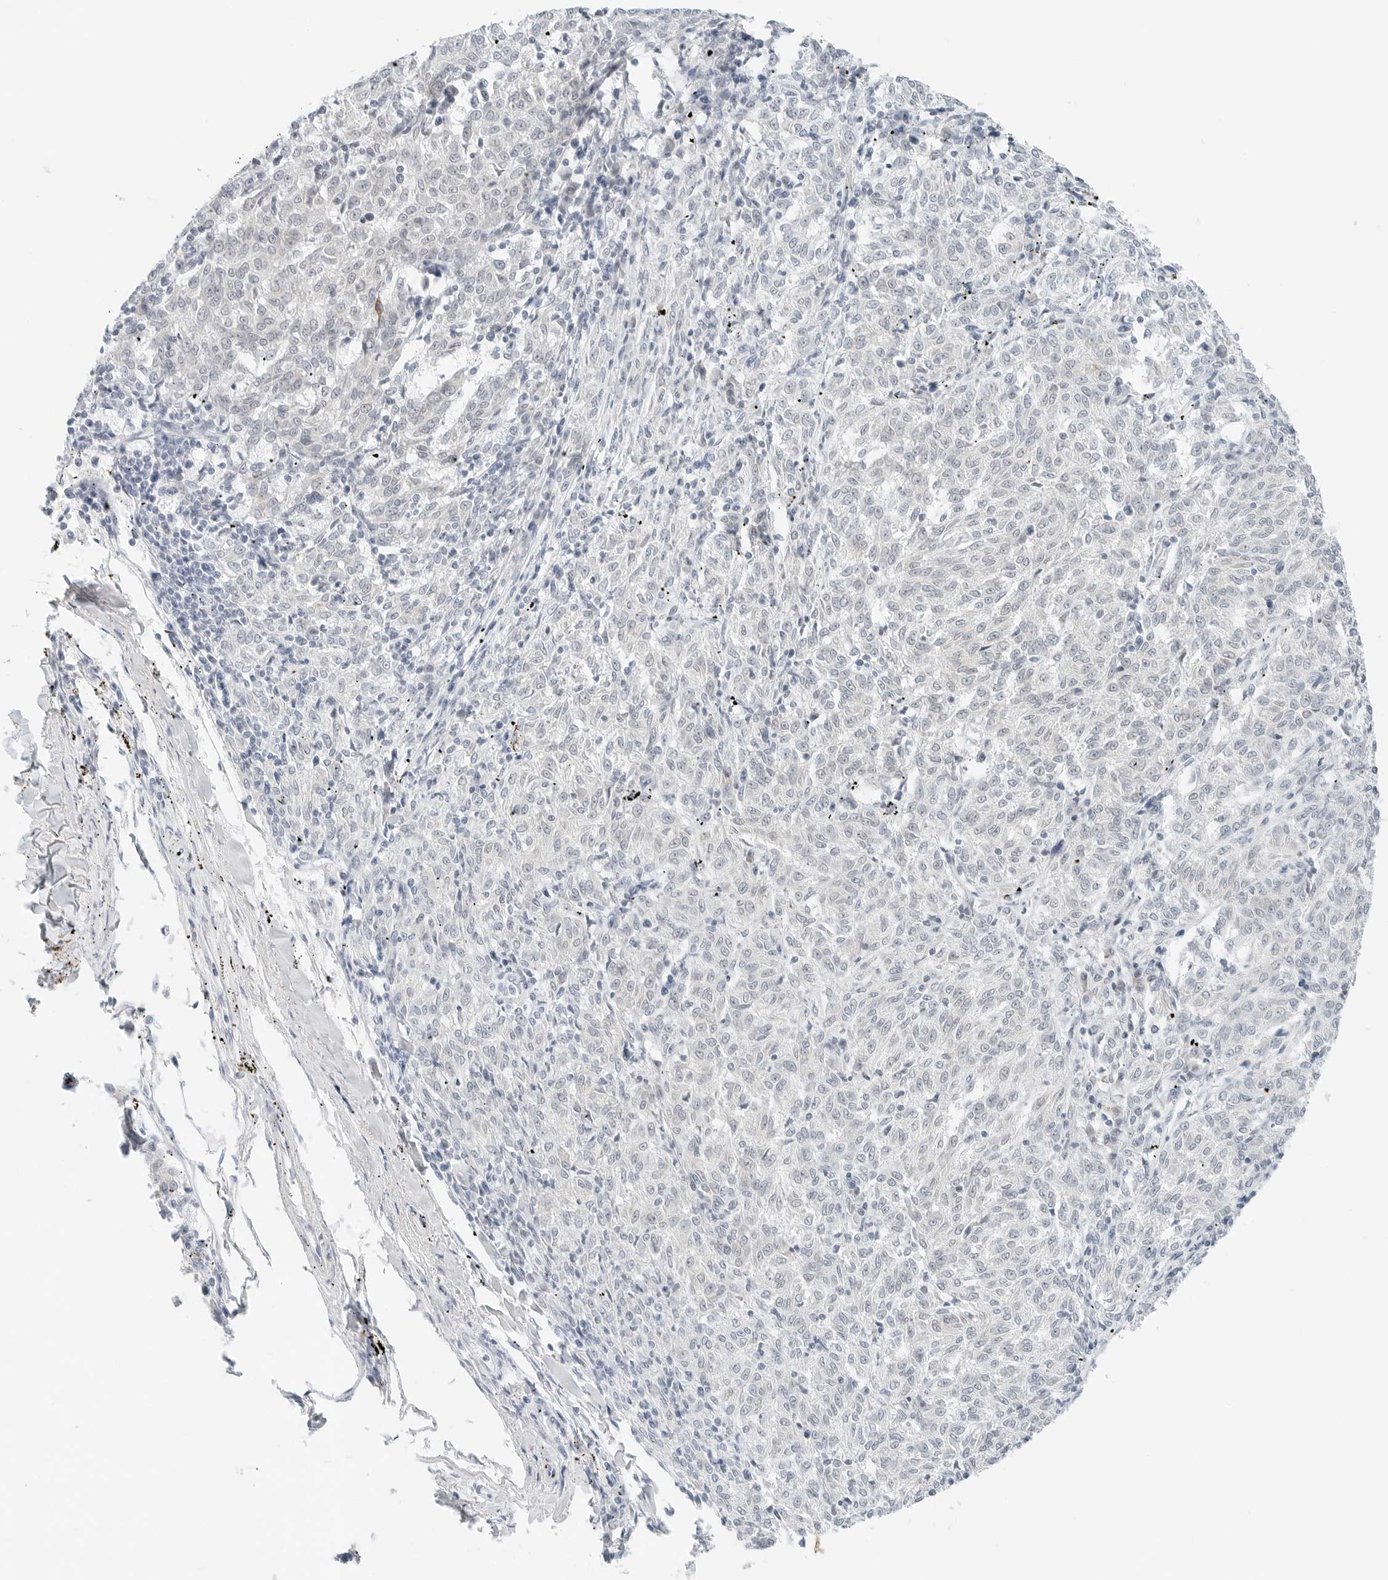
{"staining": {"intensity": "negative", "quantity": "none", "location": "none"}, "tissue": "melanoma", "cell_type": "Tumor cells", "image_type": "cancer", "snomed": [{"axis": "morphology", "description": "Malignant melanoma, NOS"}, {"axis": "topography", "description": "Skin"}], "caption": "Immunohistochemistry histopathology image of neoplastic tissue: malignant melanoma stained with DAB demonstrates no significant protein staining in tumor cells.", "gene": "CCSAP", "patient": {"sex": "female", "age": 72}}